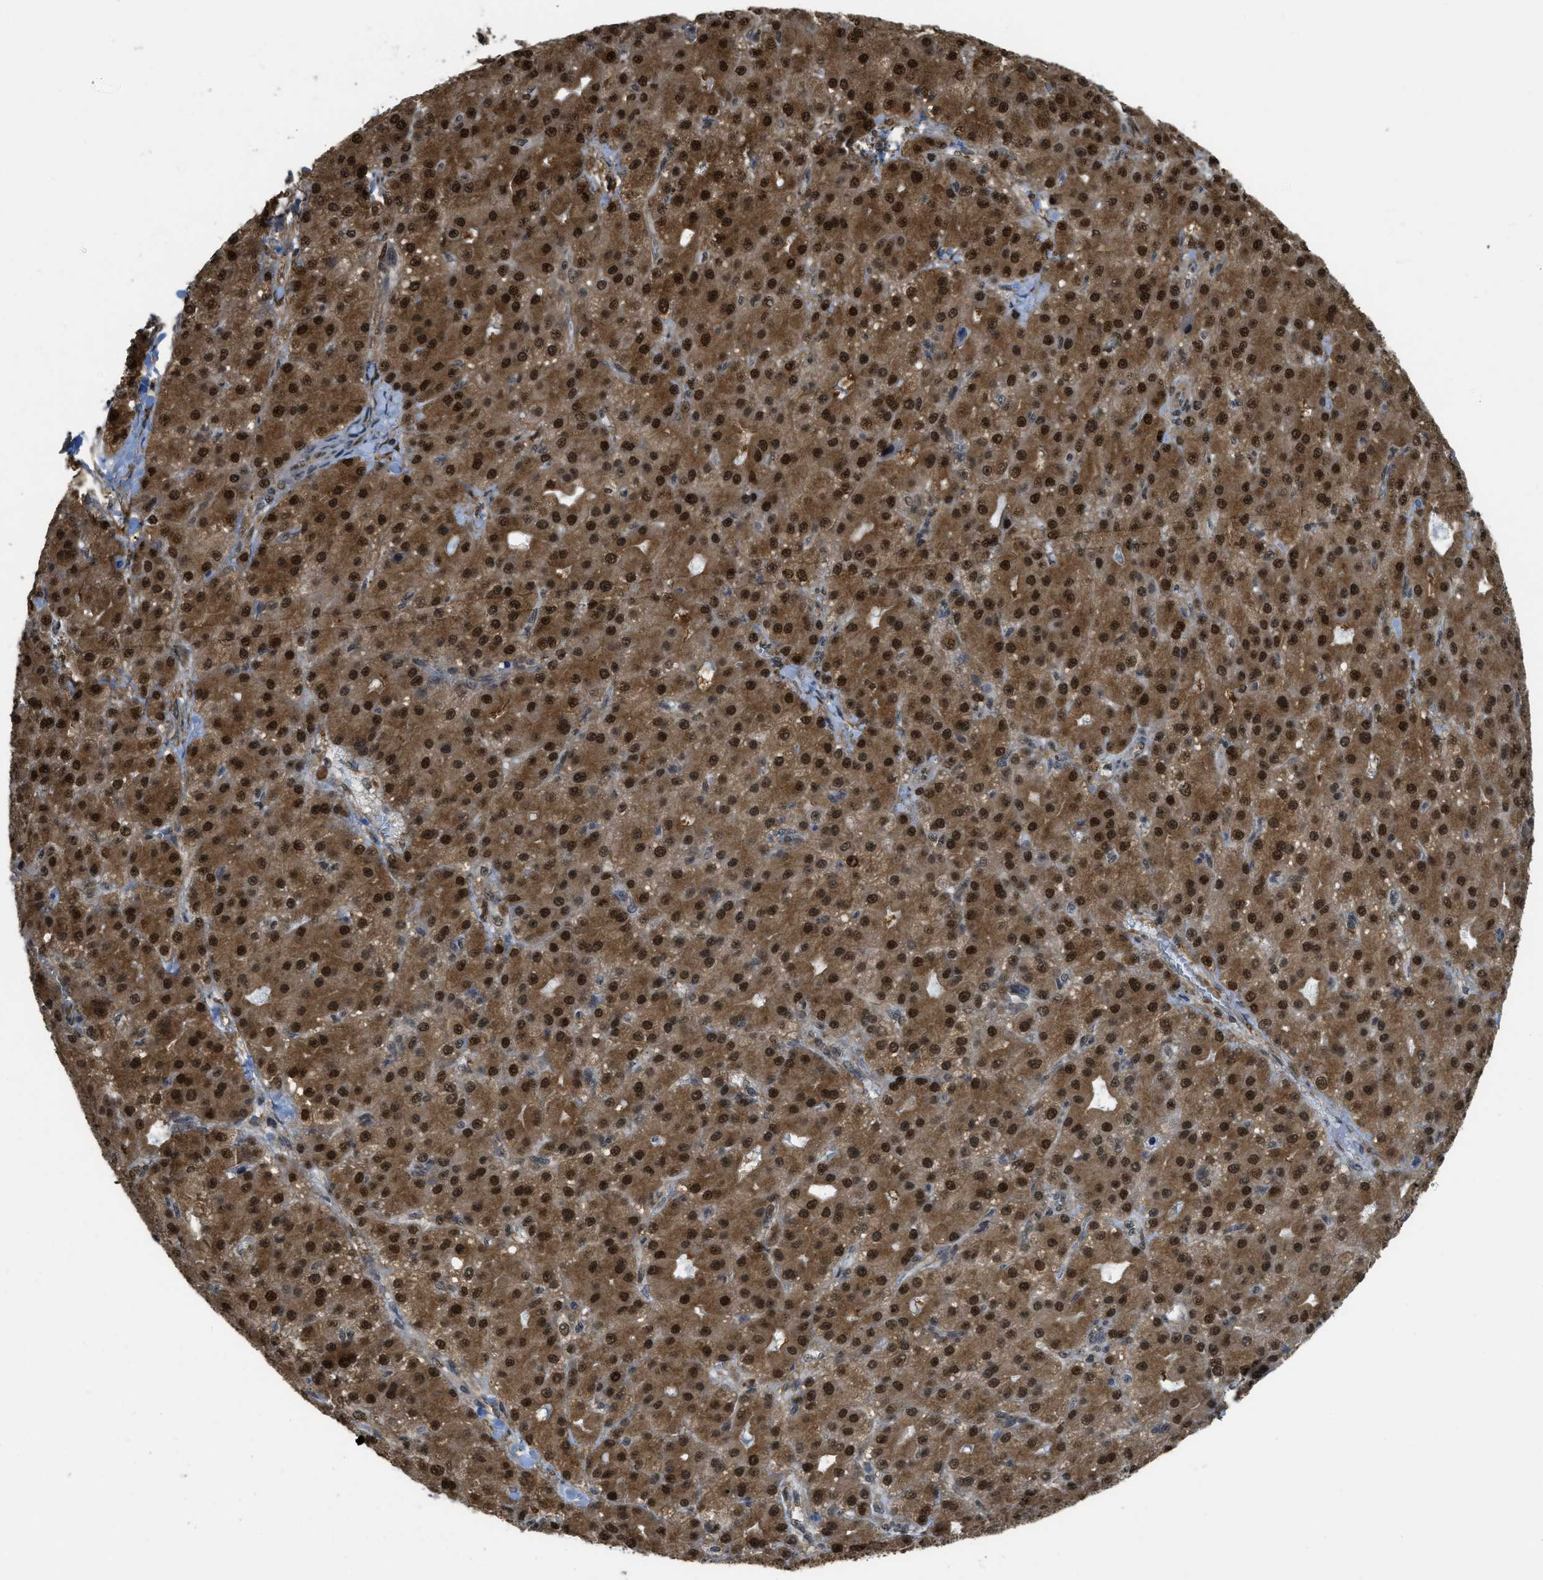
{"staining": {"intensity": "strong", "quantity": ">75%", "location": "nuclear"}, "tissue": "liver cancer", "cell_type": "Tumor cells", "image_type": "cancer", "snomed": [{"axis": "morphology", "description": "Carcinoma, Hepatocellular, NOS"}, {"axis": "topography", "description": "Liver"}], "caption": "Immunohistochemistry histopathology image of liver cancer (hepatocellular carcinoma) stained for a protein (brown), which demonstrates high levels of strong nuclear positivity in about >75% of tumor cells.", "gene": "PSMC5", "patient": {"sex": "male", "age": 67}}